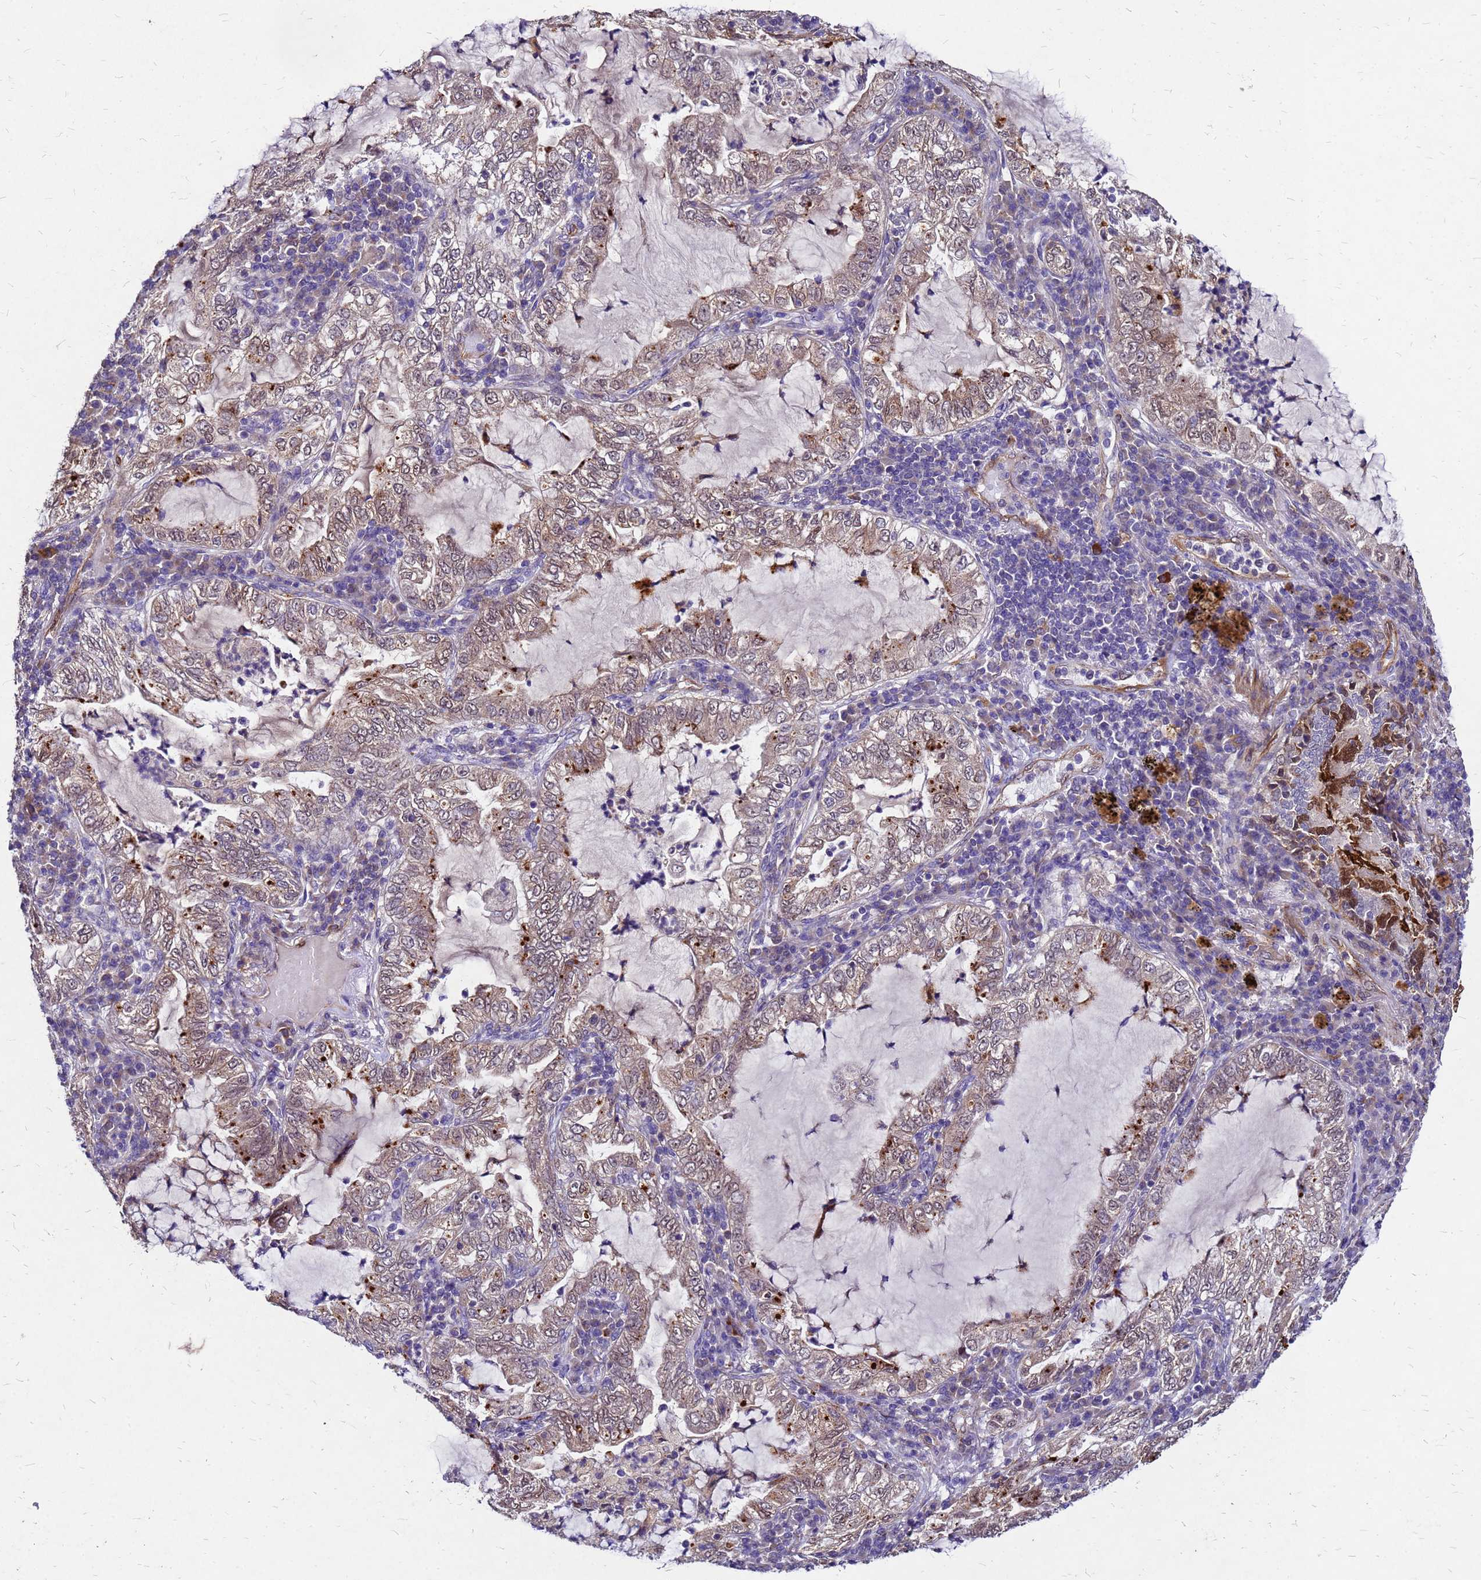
{"staining": {"intensity": "moderate", "quantity": "25%-75%", "location": "cytoplasmic/membranous"}, "tissue": "lung cancer", "cell_type": "Tumor cells", "image_type": "cancer", "snomed": [{"axis": "morphology", "description": "Adenocarcinoma, NOS"}, {"axis": "topography", "description": "Lung"}], "caption": "Immunohistochemical staining of human lung adenocarcinoma shows moderate cytoplasmic/membranous protein staining in about 25%-75% of tumor cells. The staining was performed using DAB, with brown indicating positive protein expression. Nuclei are stained blue with hematoxylin.", "gene": "DUSP23", "patient": {"sex": "female", "age": 73}}